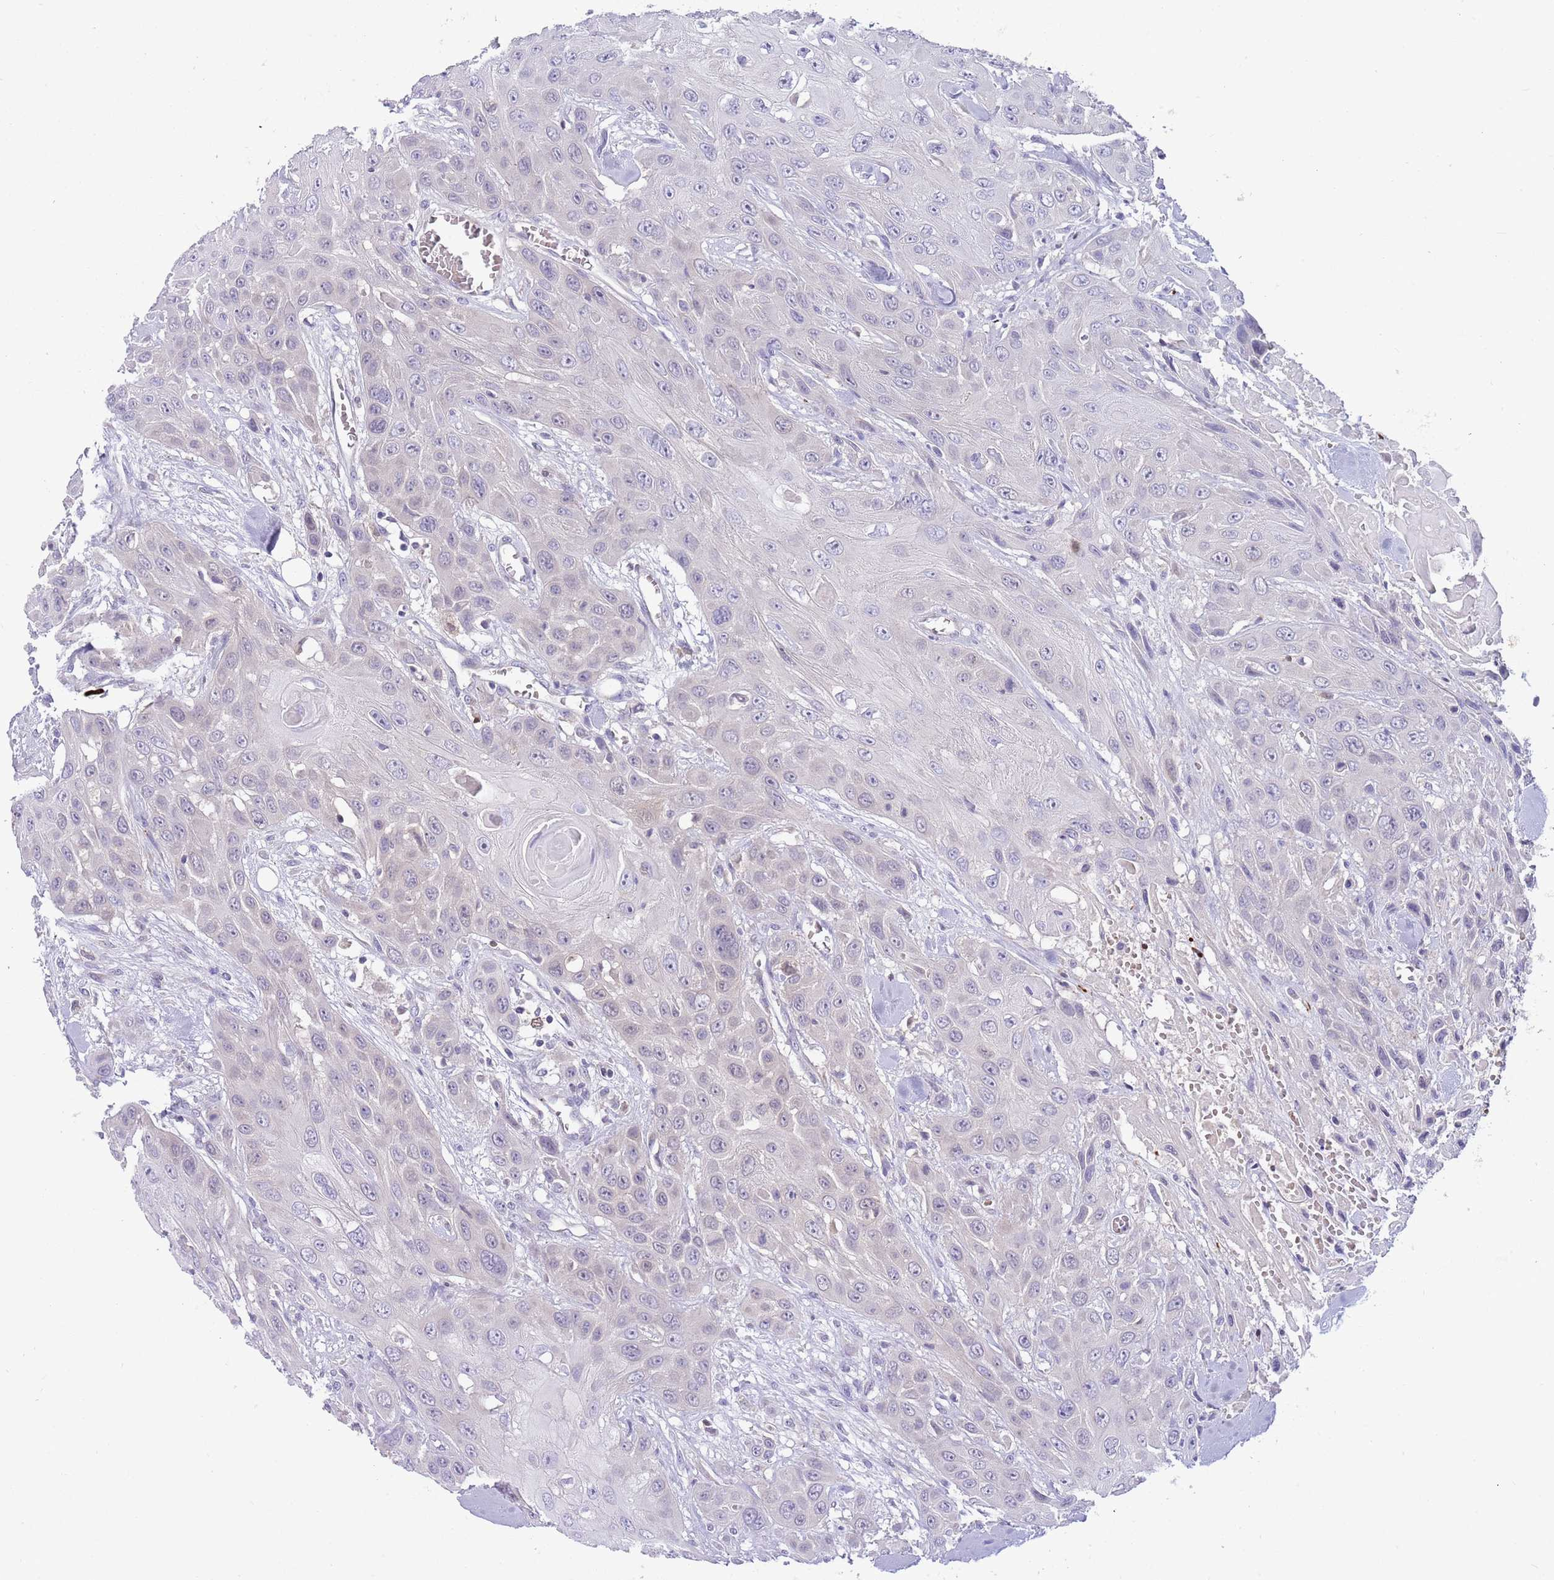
{"staining": {"intensity": "negative", "quantity": "none", "location": "none"}, "tissue": "head and neck cancer", "cell_type": "Tumor cells", "image_type": "cancer", "snomed": [{"axis": "morphology", "description": "Squamous cell carcinoma, NOS"}, {"axis": "topography", "description": "Head-Neck"}], "caption": "Micrograph shows no significant protein expression in tumor cells of head and neck cancer. (DAB immunohistochemistry (IHC), high magnification).", "gene": "DDHD1", "patient": {"sex": "male", "age": 81}}